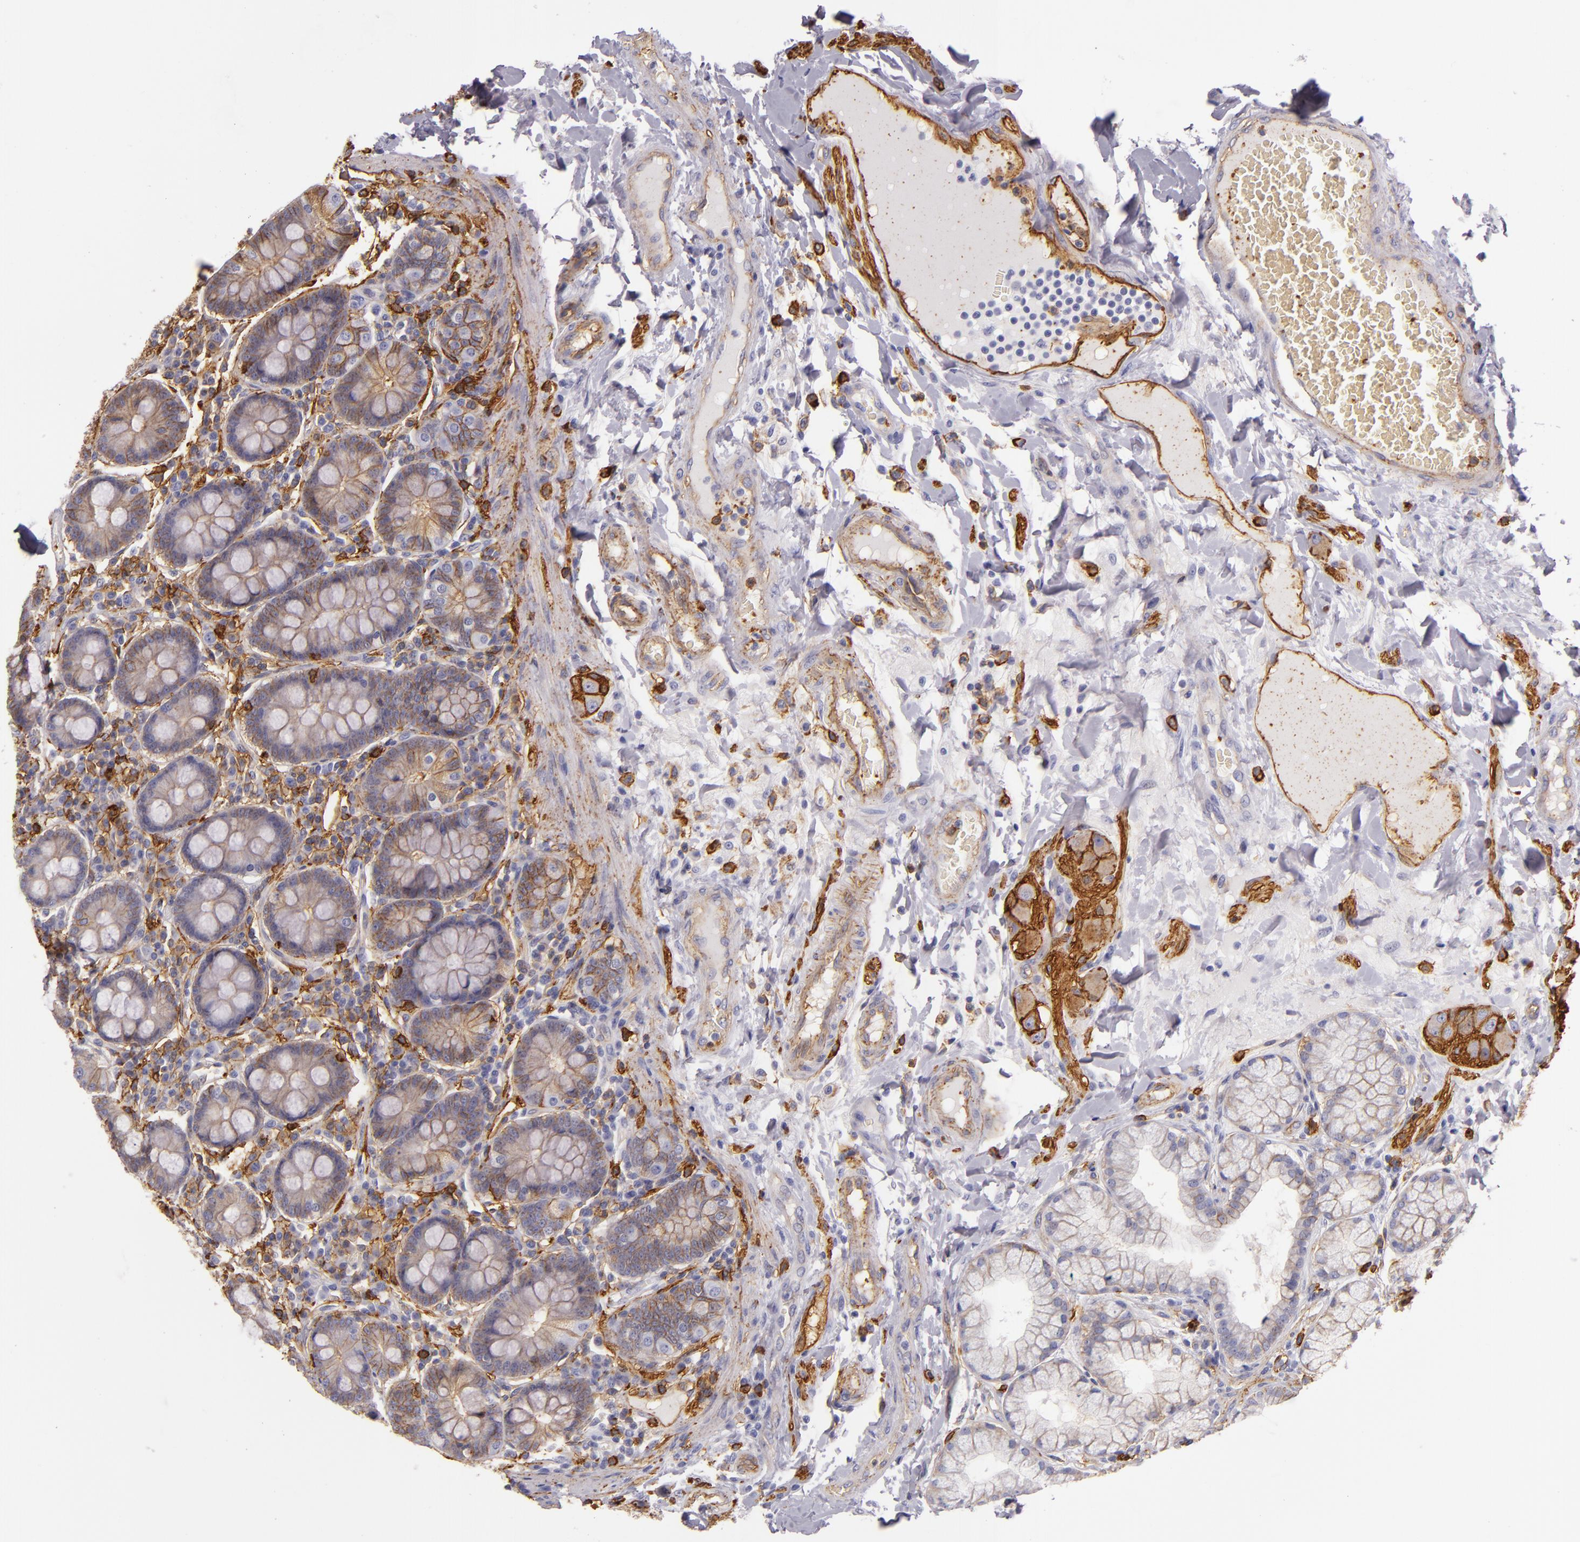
{"staining": {"intensity": "weak", "quantity": ">75%", "location": "cytoplasmic/membranous"}, "tissue": "duodenum", "cell_type": "Glandular cells", "image_type": "normal", "snomed": [{"axis": "morphology", "description": "Normal tissue, NOS"}, {"axis": "topography", "description": "Duodenum"}], "caption": "Duodenum stained with DAB (3,3'-diaminobenzidine) IHC shows low levels of weak cytoplasmic/membranous expression in about >75% of glandular cells. Nuclei are stained in blue.", "gene": "CD9", "patient": {"sex": "male", "age": 50}}